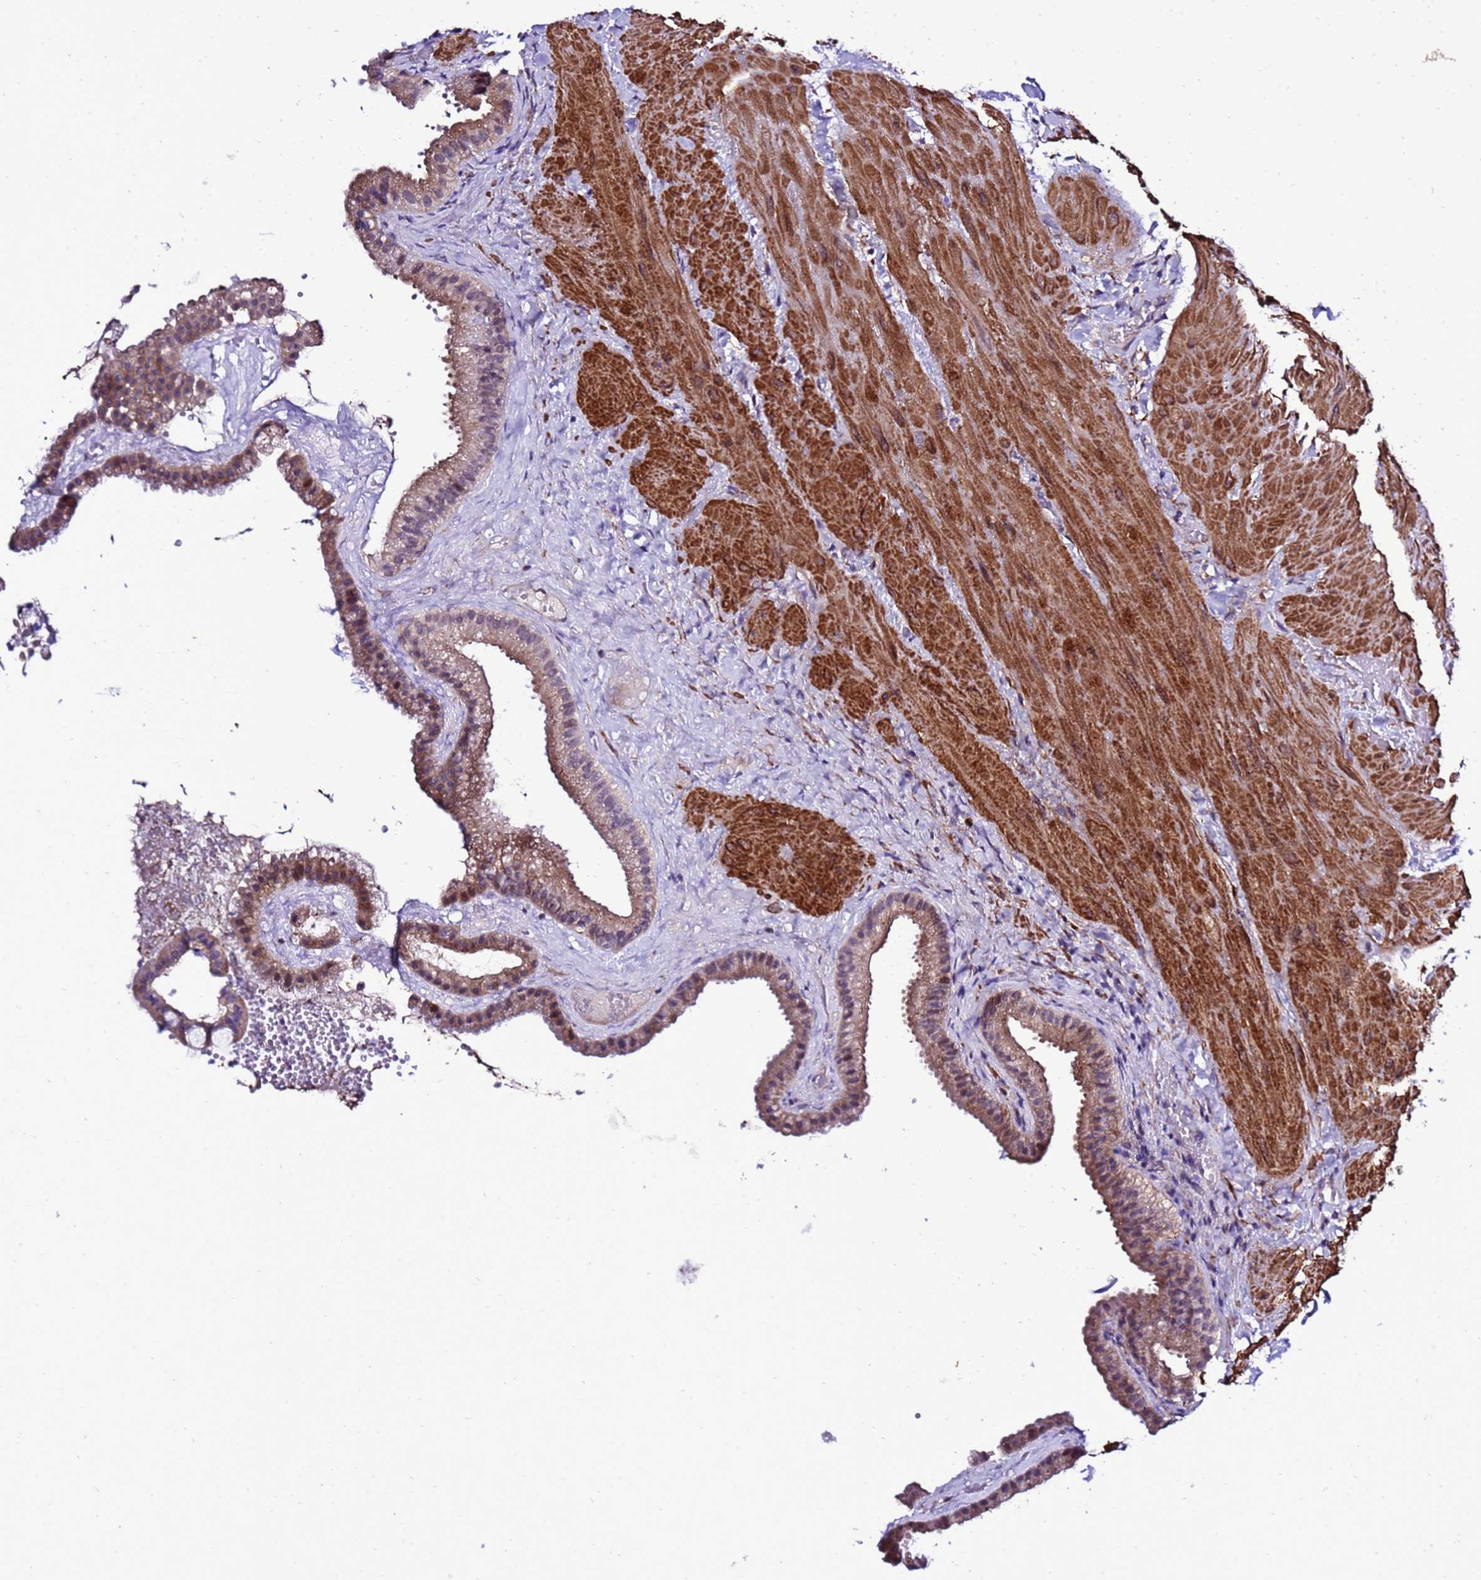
{"staining": {"intensity": "moderate", "quantity": "25%-75%", "location": "cytoplasmic/membranous"}, "tissue": "gallbladder", "cell_type": "Glandular cells", "image_type": "normal", "snomed": [{"axis": "morphology", "description": "Normal tissue, NOS"}, {"axis": "topography", "description": "Gallbladder"}], "caption": "This image demonstrates IHC staining of normal human gallbladder, with medium moderate cytoplasmic/membranous positivity in approximately 25%-75% of glandular cells.", "gene": "GZF1", "patient": {"sex": "male", "age": 55}}